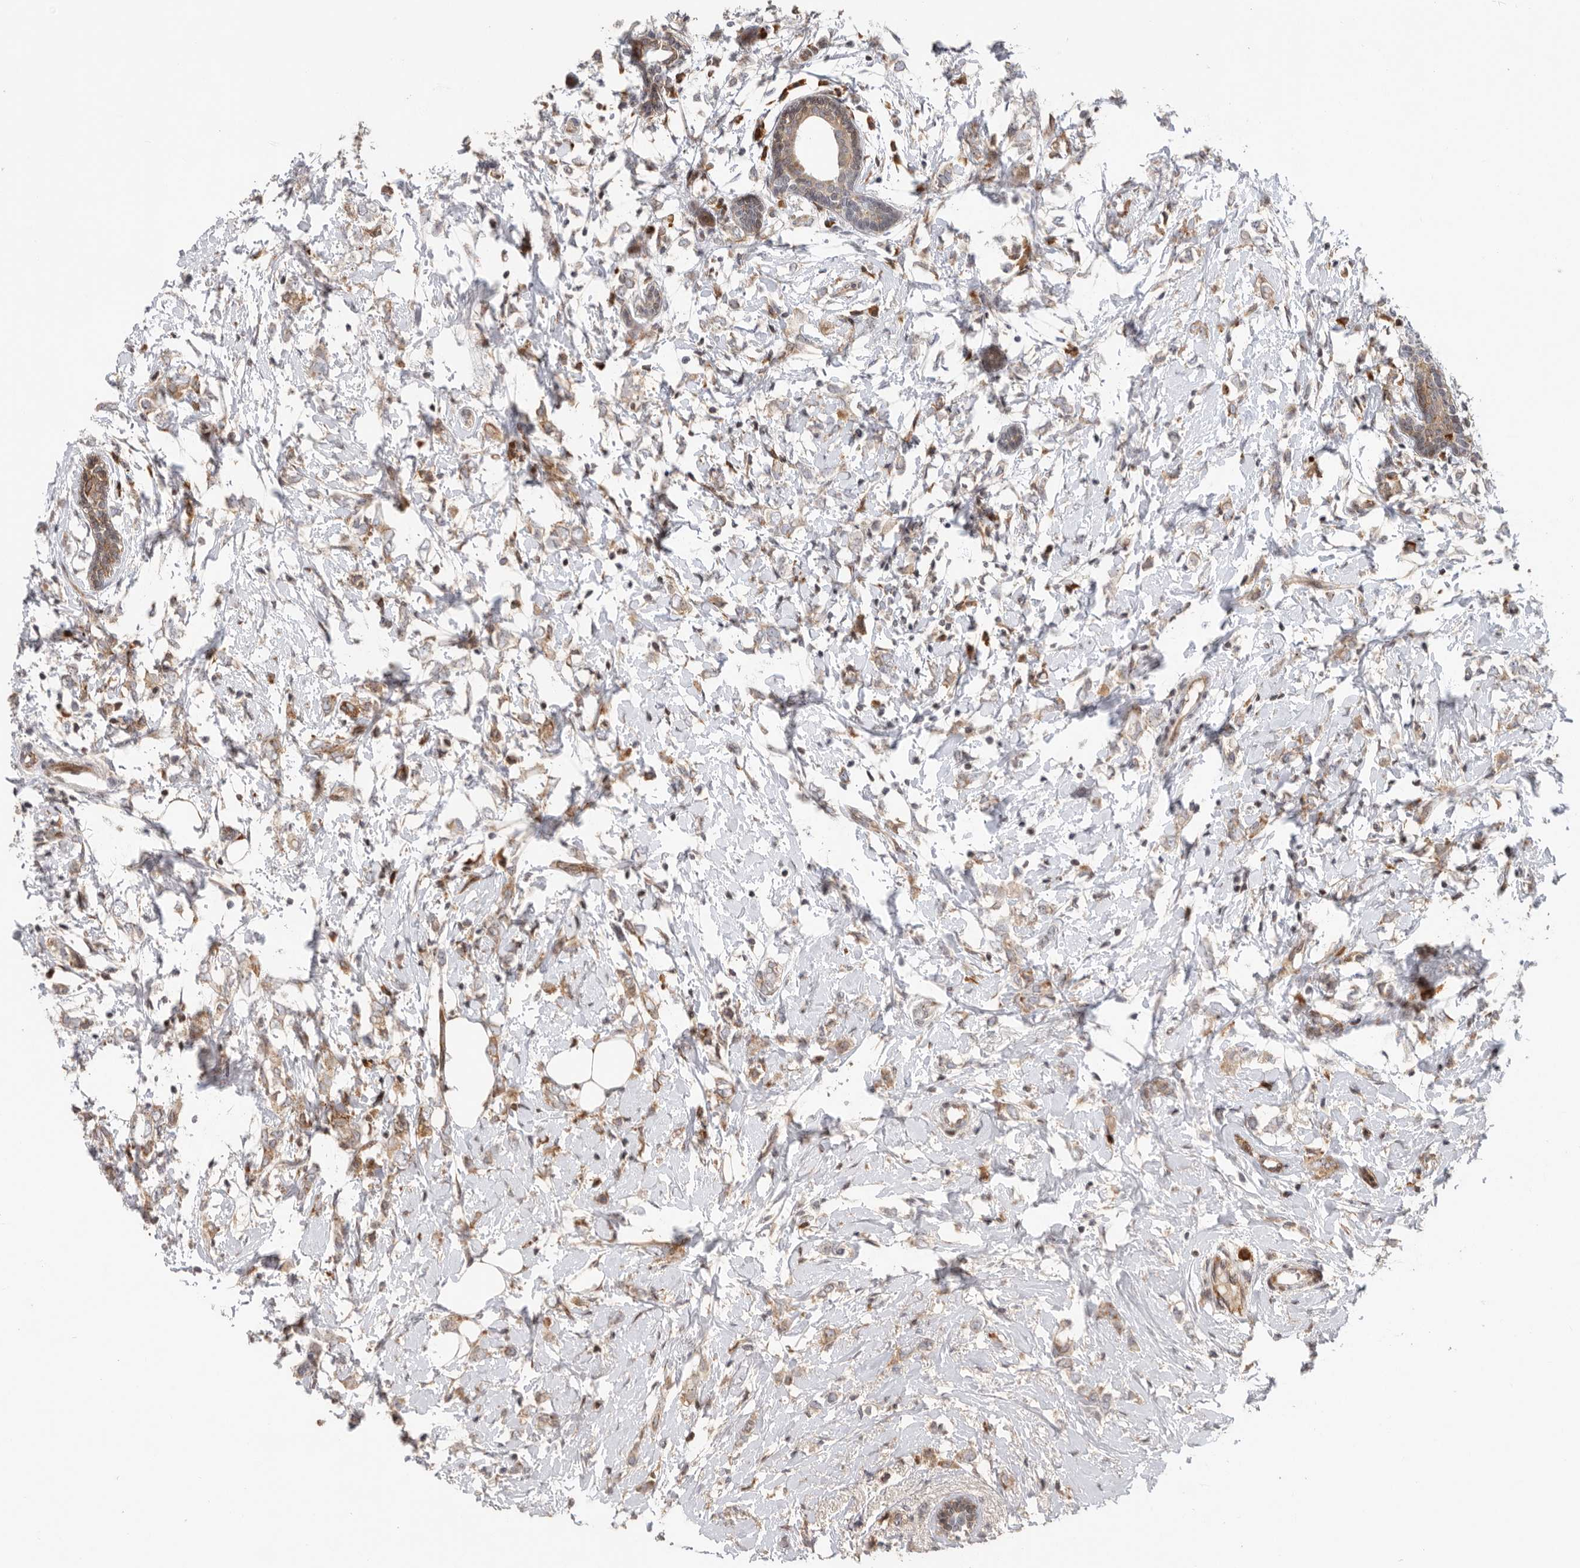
{"staining": {"intensity": "weak", "quantity": ">75%", "location": "cytoplasmic/membranous"}, "tissue": "breast cancer", "cell_type": "Tumor cells", "image_type": "cancer", "snomed": [{"axis": "morphology", "description": "Normal tissue, NOS"}, {"axis": "morphology", "description": "Lobular carcinoma"}, {"axis": "topography", "description": "Breast"}], "caption": "Lobular carcinoma (breast) stained for a protein (brown) shows weak cytoplasmic/membranous positive staining in approximately >75% of tumor cells.", "gene": "FZD3", "patient": {"sex": "female", "age": 47}}